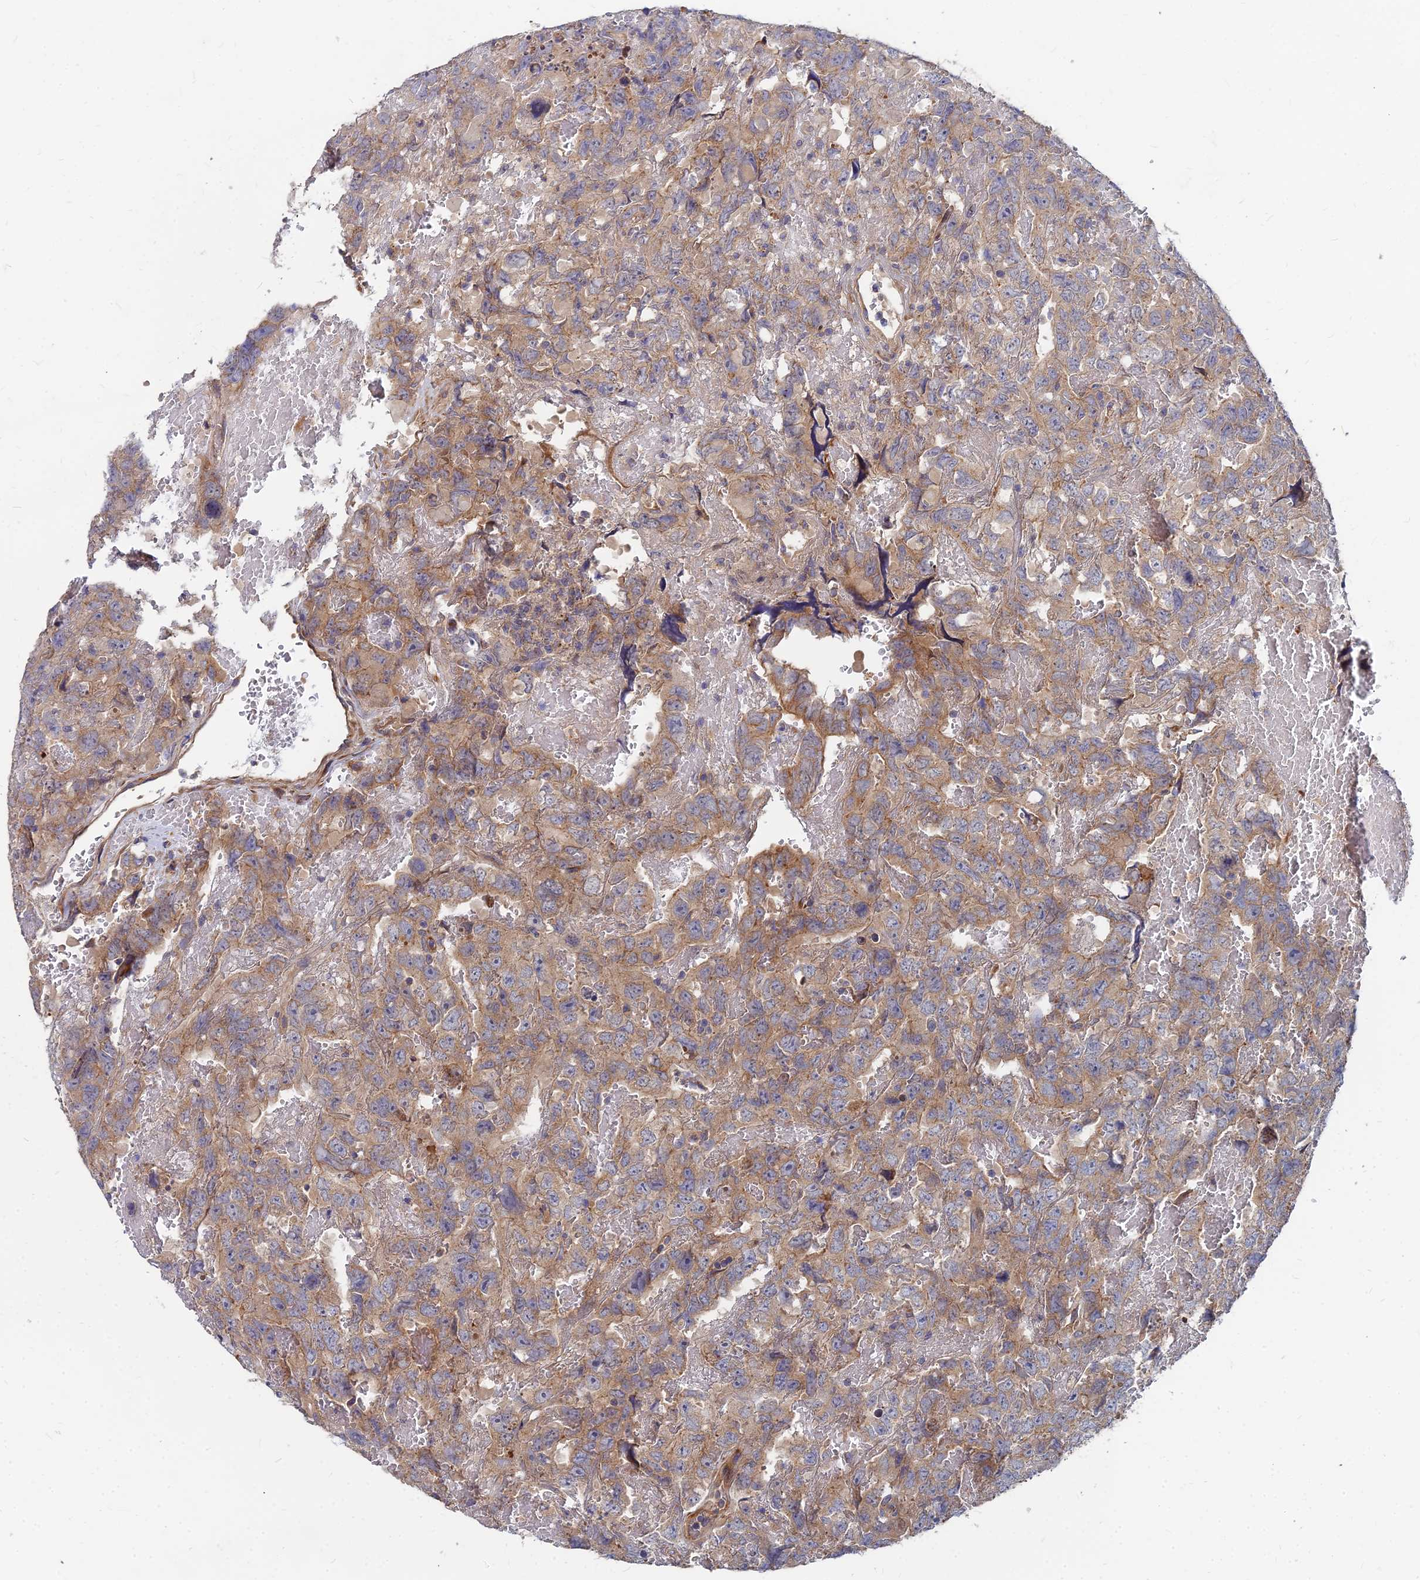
{"staining": {"intensity": "moderate", "quantity": ">75%", "location": "cytoplasmic/membranous"}, "tissue": "testis cancer", "cell_type": "Tumor cells", "image_type": "cancer", "snomed": [{"axis": "morphology", "description": "Carcinoma, Embryonal, NOS"}, {"axis": "topography", "description": "Testis"}], "caption": "The immunohistochemical stain shows moderate cytoplasmic/membranous staining in tumor cells of testis cancer (embryonal carcinoma) tissue.", "gene": "CCZ1", "patient": {"sex": "male", "age": 45}}